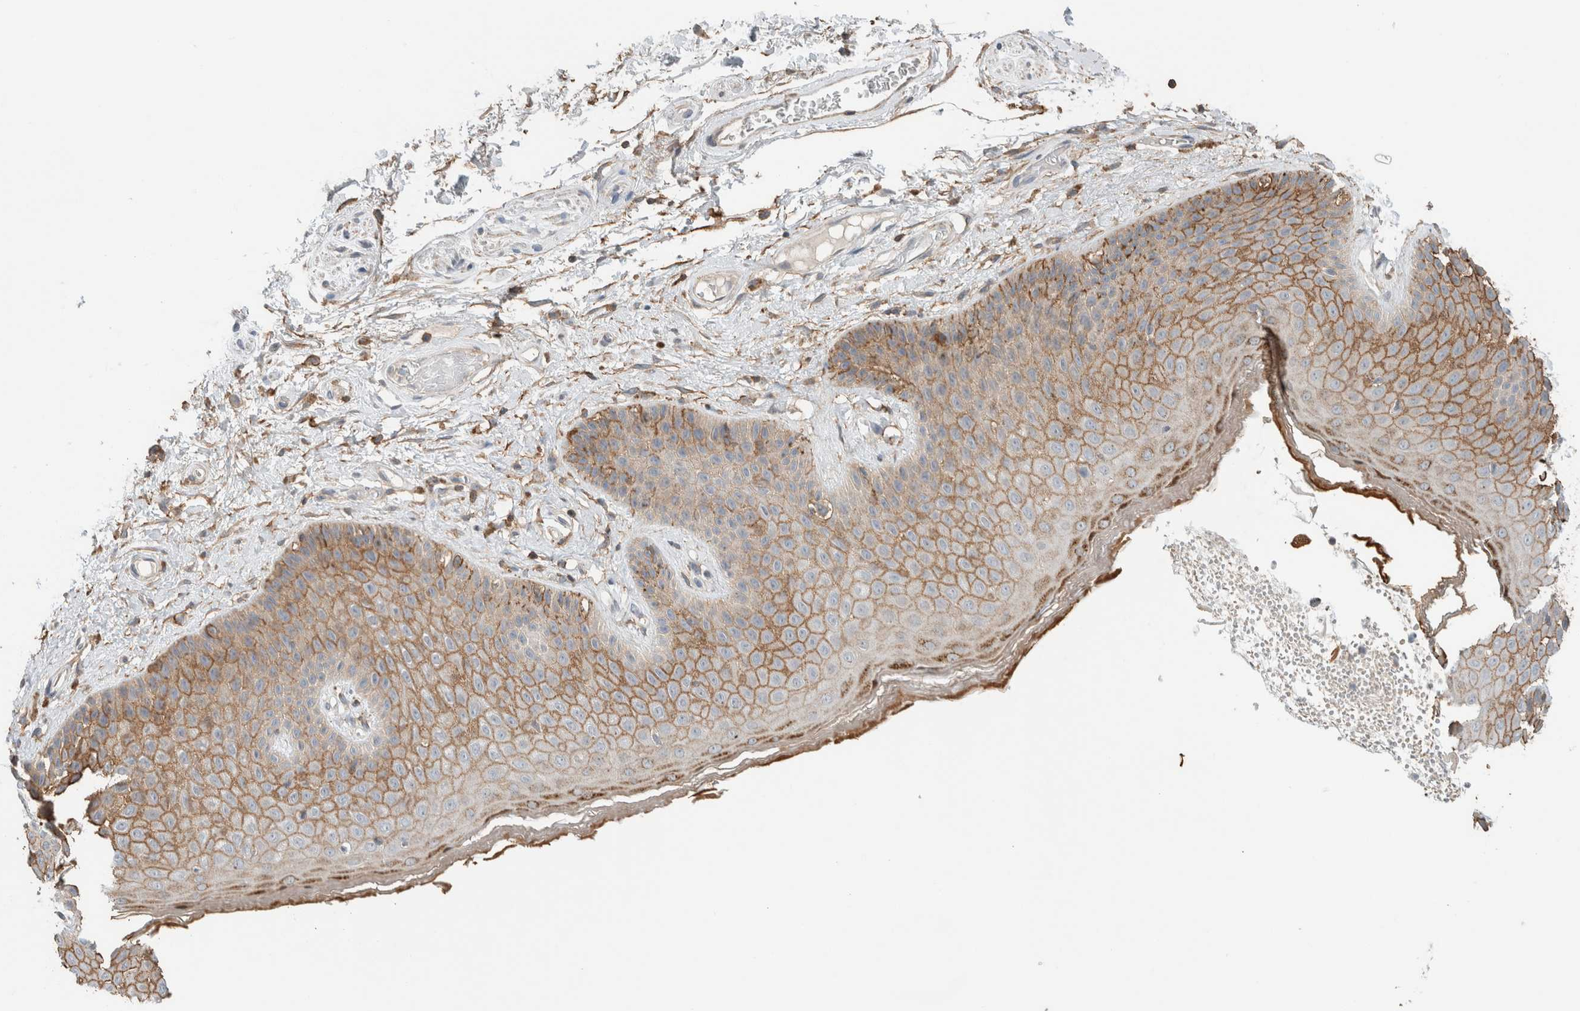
{"staining": {"intensity": "moderate", "quantity": "25%-75%", "location": "cytoplasmic/membranous"}, "tissue": "skin", "cell_type": "Epidermal cells", "image_type": "normal", "snomed": [{"axis": "morphology", "description": "Normal tissue, NOS"}, {"axis": "topography", "description": "Anal"}], "caption": "Protein analysis of normal skin reveals moderate cytoplasmic/membranous staining in about 25%-75% of epidermal cells. (Brightfield microscopy of DAB IHC at high magnification).", "gene": "ERCC6L2", "patient": {"sex": "male", "age": 74}}